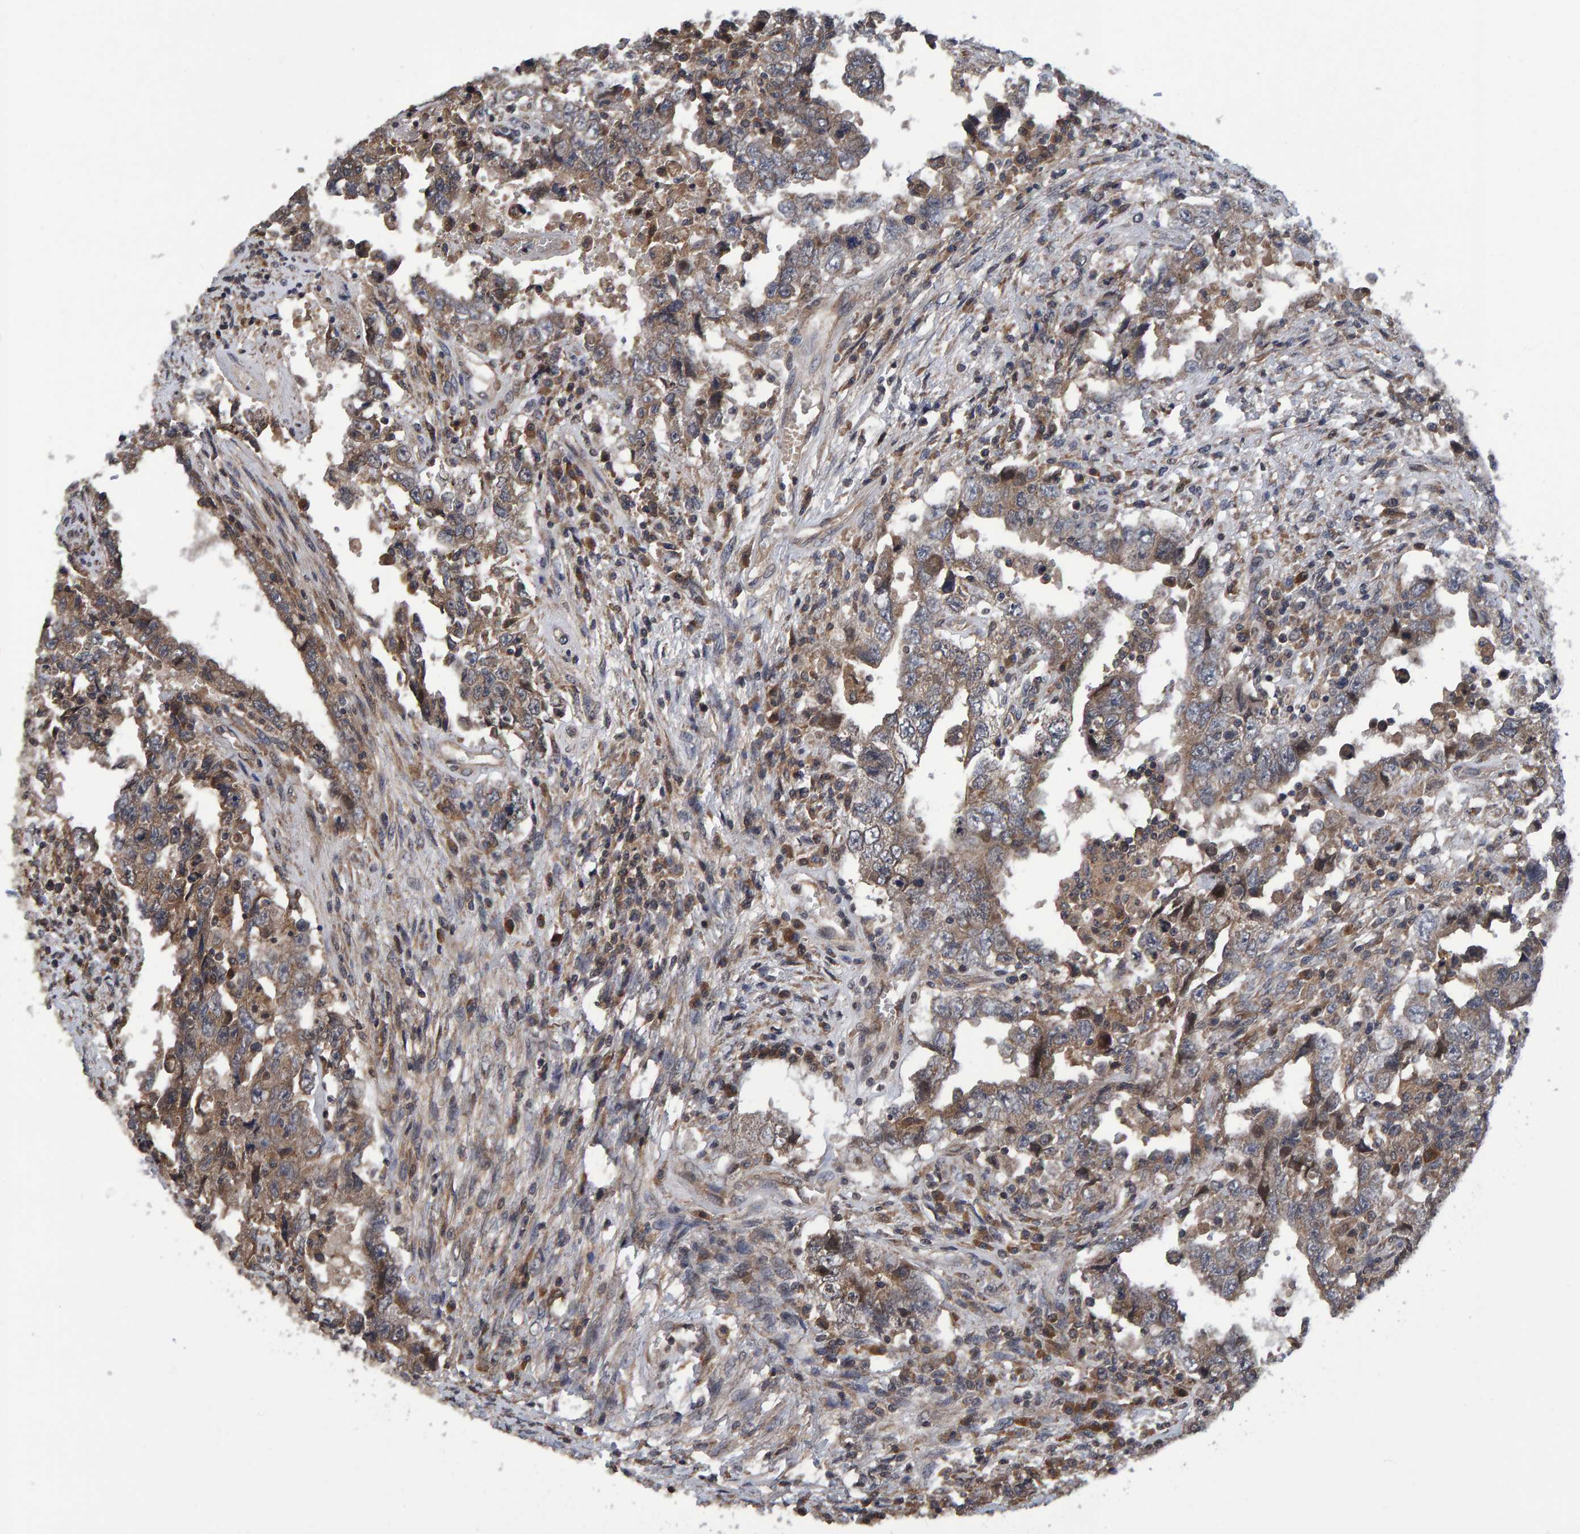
{"staining": {"intensity": "weak", "quantity": ">75%", "location": "cytoplasmic/membranous"}, "tissue": "testis cancer", "cell_type": "Tumor cells", "image_type": "cancer", "snomed": [{"axis": "morphology", "description": "Carcinoma, Embryonal, NOS"}, {"axis": "topography", "description": "Testis"}], "caption": "Immunohistochemistry histopathology image of neoplastic tissue: human testis embryonal carcinoma stained using IHC shows low levels of weak protein expression localized specifically in the cytoplasmic/membranous of tumor cells, appearing as a cytoplasmic/membranous brown color.", "gene": "GAB2", "patient": {"sex": "male", "age": 26}}